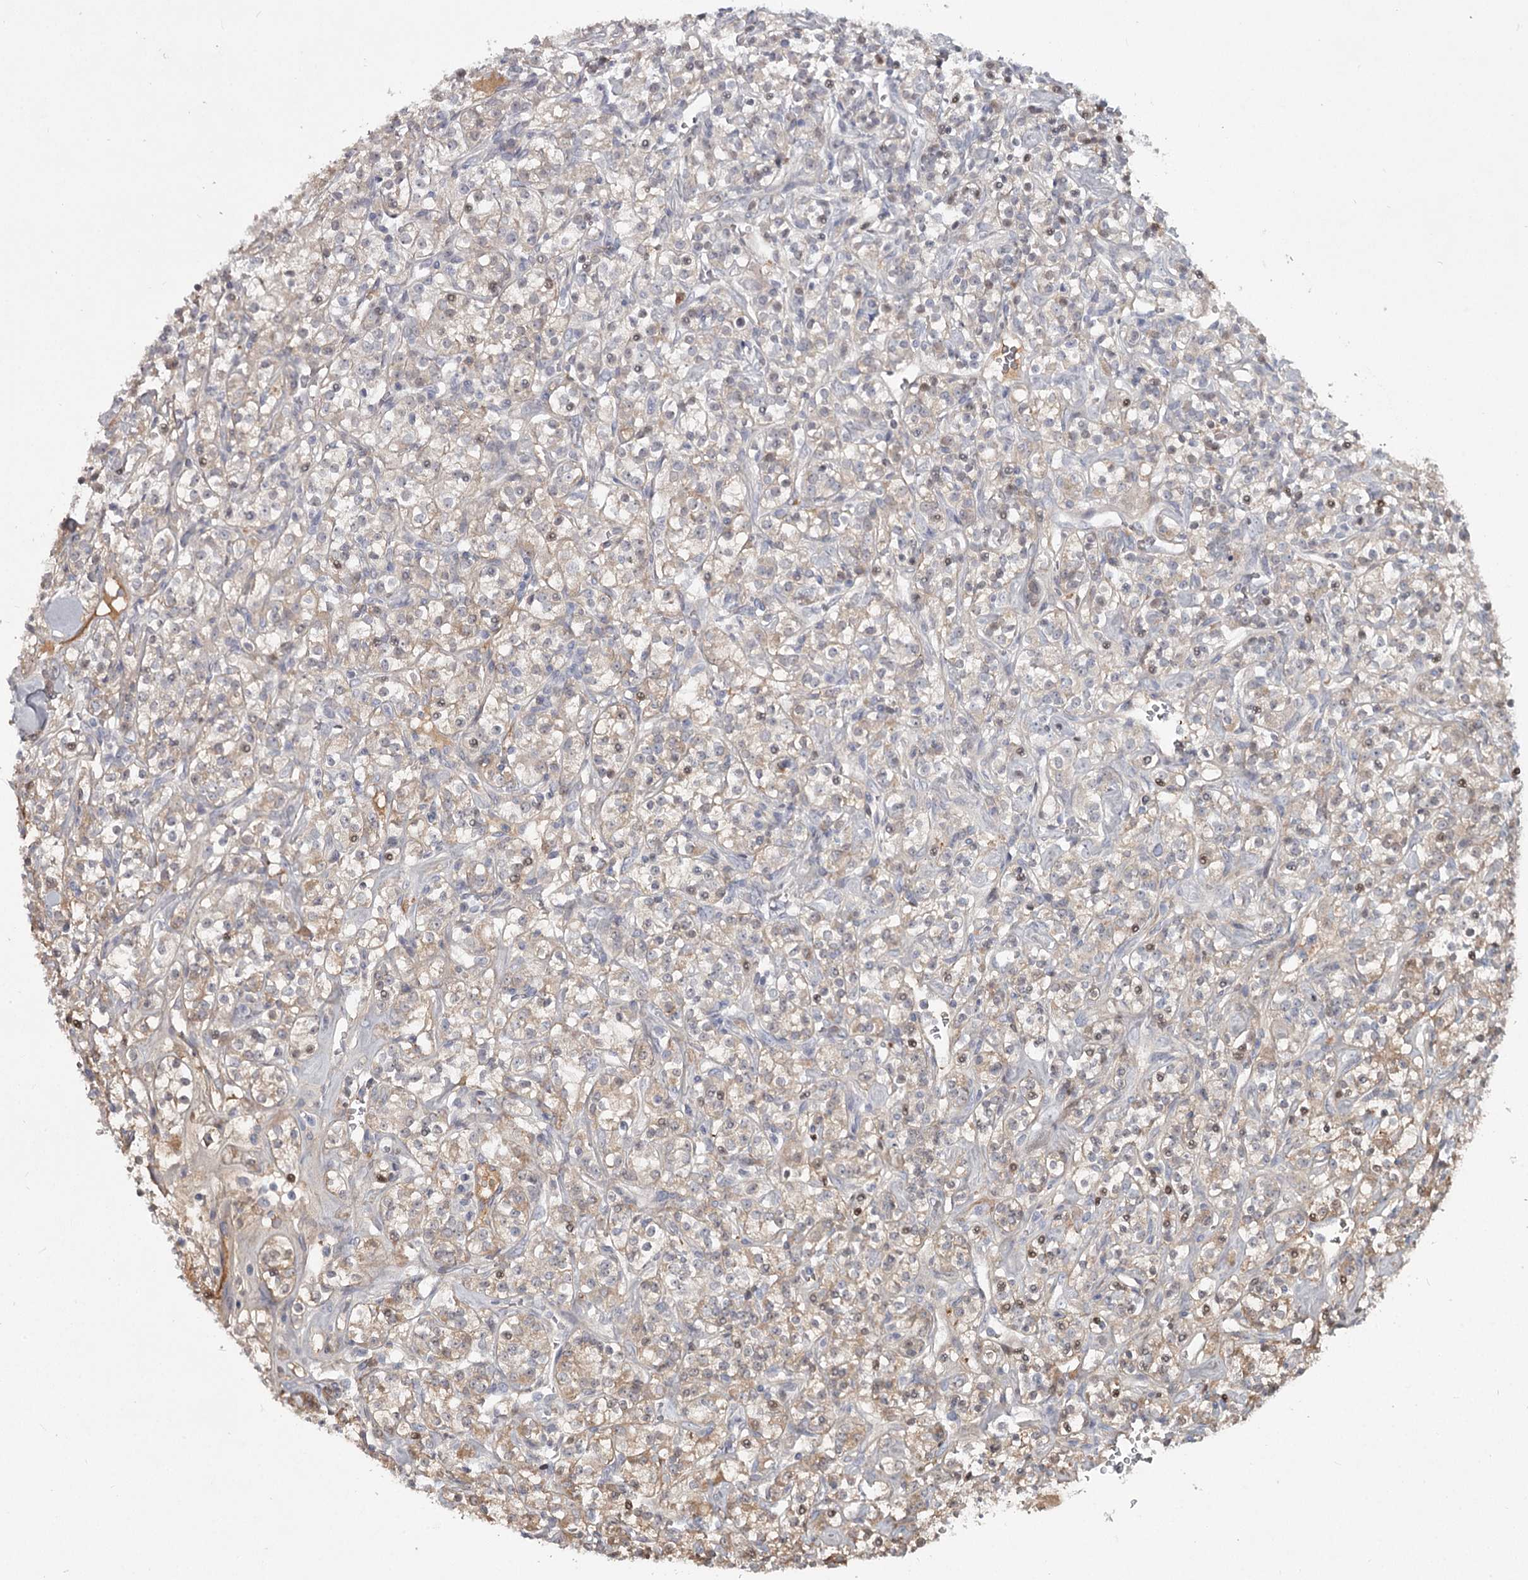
{"staining": {"intensity": "moderate", "quantity": "25%-75%", "location": "cytoplasmic/membranous"}, "tissue": "renal cancer", "cell_type": "Tumor cells", "image_type": "cancer", "snomed": [{"axis": "morphology", "description": "Adenocarcinoma, NOS"}, {"axis": "topography", "description": "Kidney"}], "caption": "Renal cancer stained for a protein shows moderate cytoplasmic/membranous positivity in tumor cells. (DAB (3,3'-diaminobenzidine) IHC with brightfield microscopy, high magnification).", "gene": "DHRS9", "patient": {"sex": "male", "age": 77}}